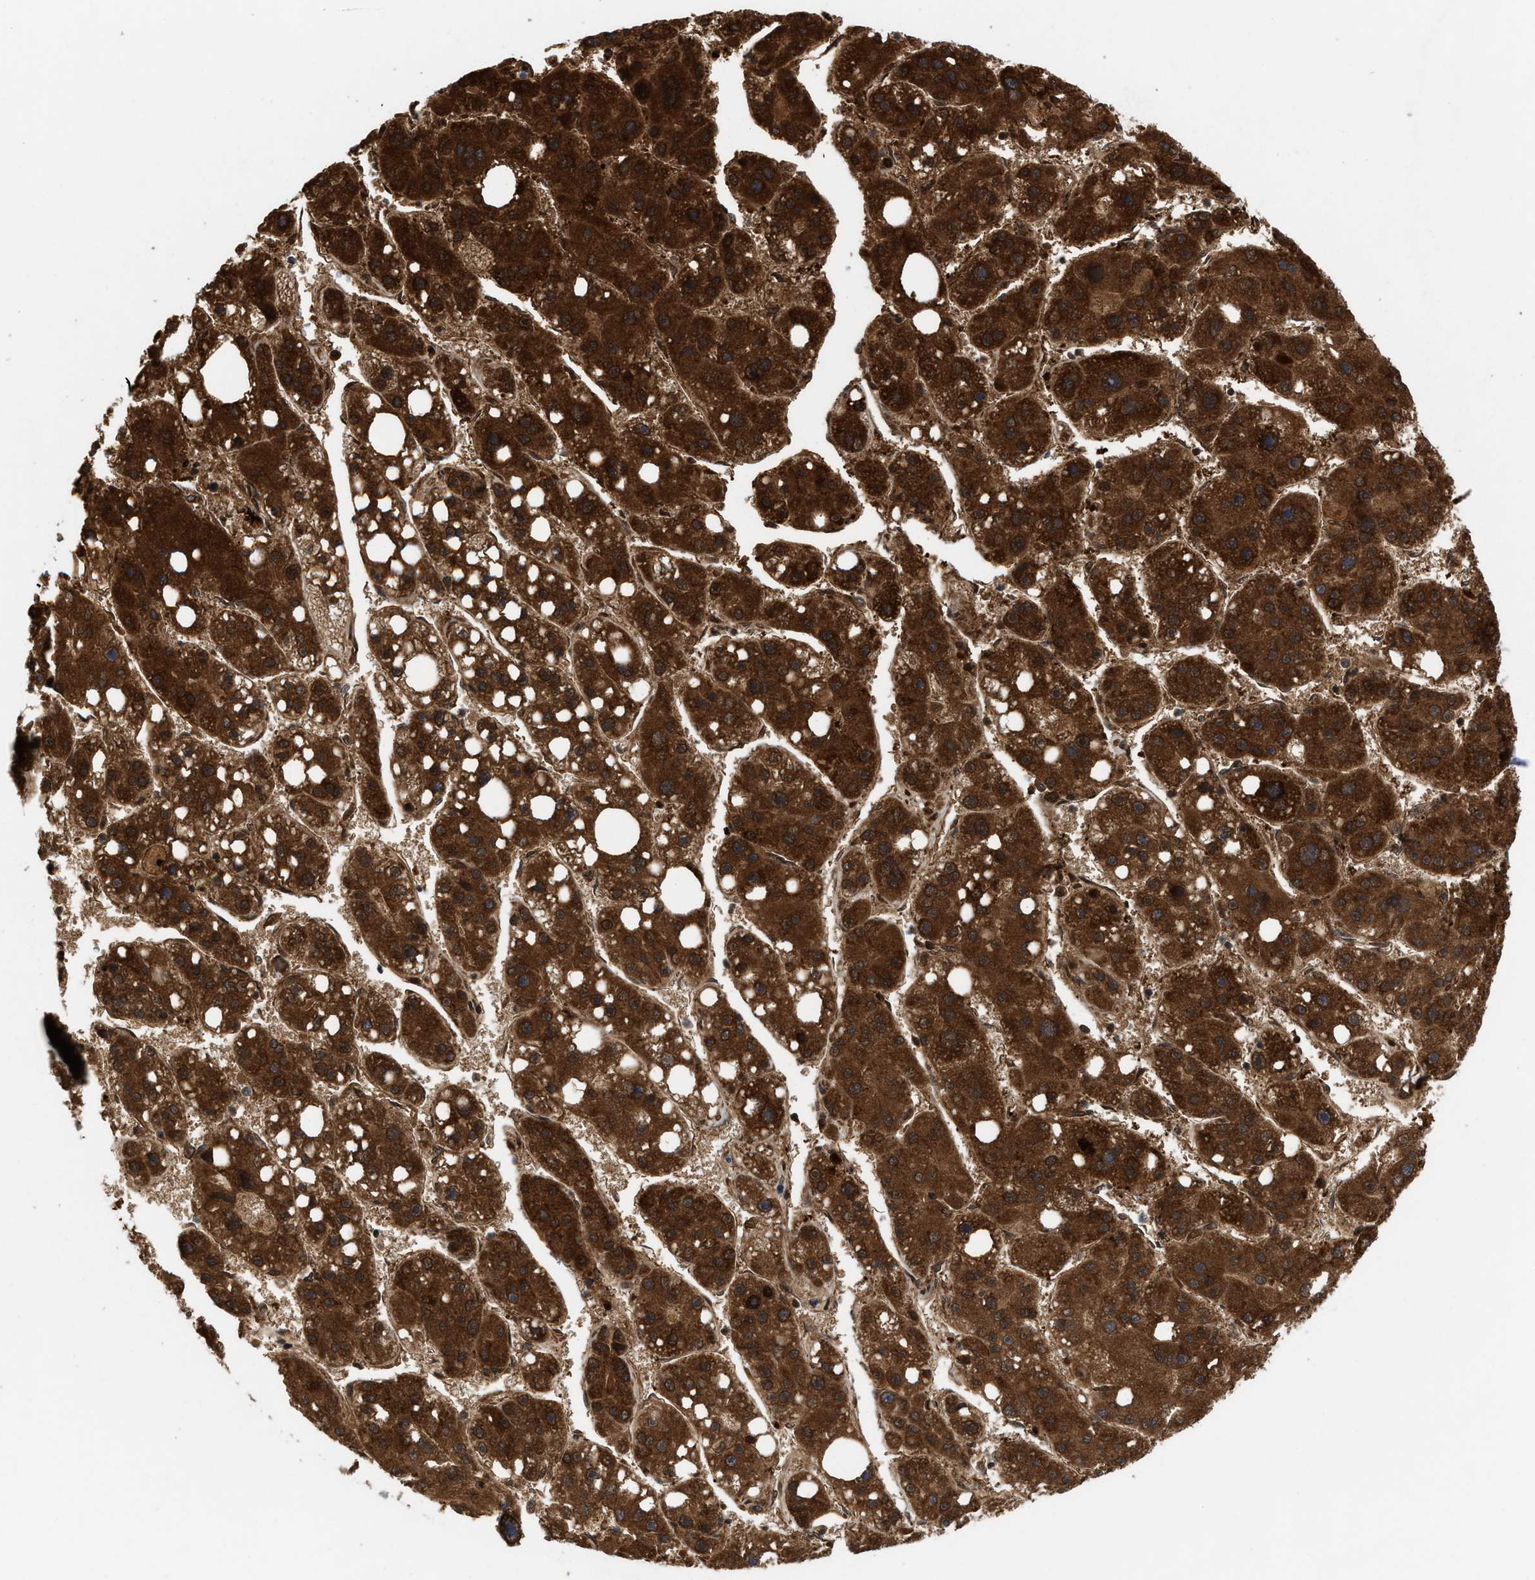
{"staining": {"intensity": "strong", "quantity": ">75%", "location": "cytoplasmic/membranous"}, "tissue": "liver cancer", "cell_type": "Tumor cells", "image_type": "cancer", "snomed": [{"axis": "morphology", "description": "Carcinoma, Hepatocellular, NOS"}, {"axis": "topography", "description": "Liver"}], "caption": "IHC of human liver cancer (hepatocellular carcinoma) reveals high levels of strong cytoplasmic/membranous staining in approximately >75% of tumor cells.", "gene": "C9orf78", "patient": {"sex": "female", "age": 61}}